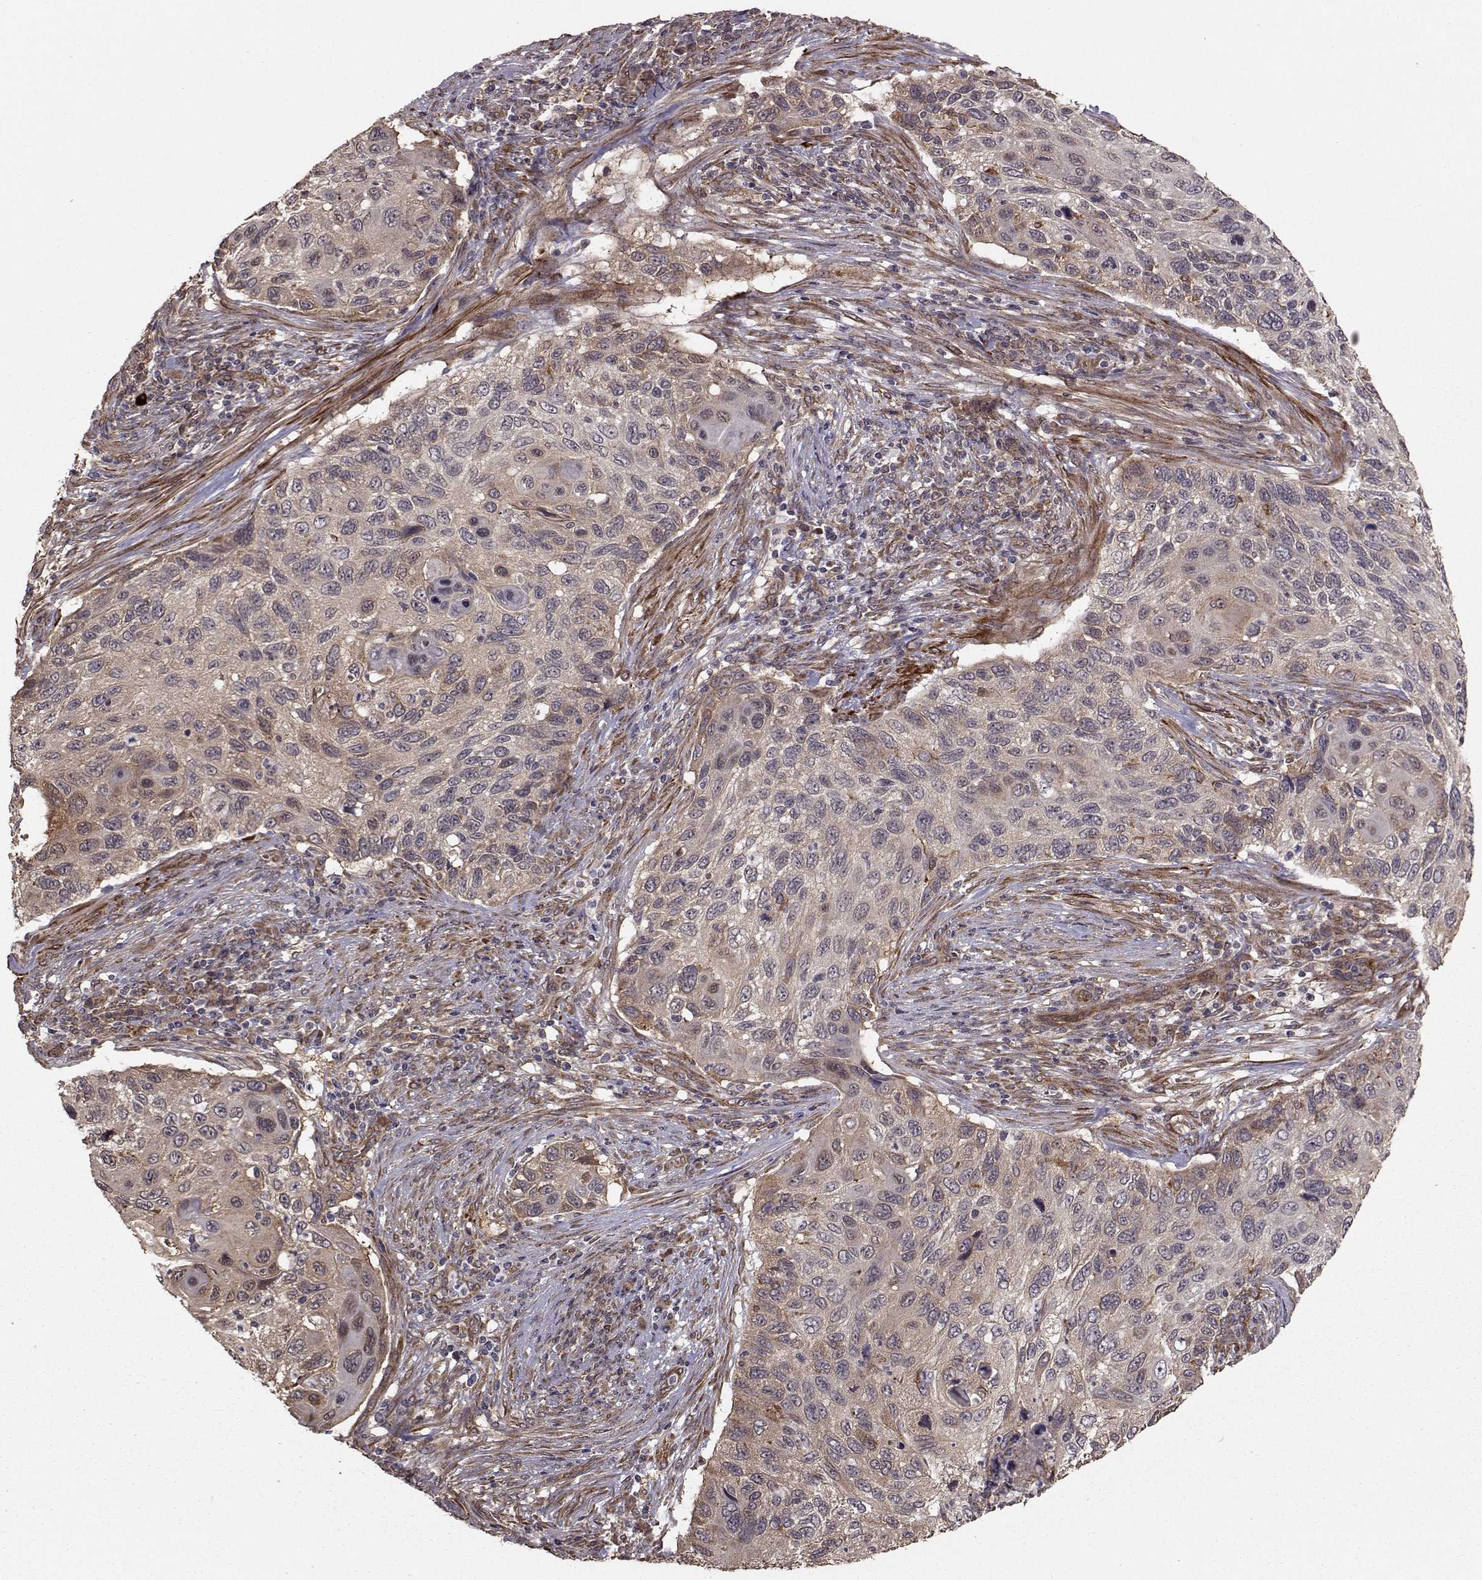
{"staining": {"intensity": "weak", "quantity": ">75%", "location": "cytoplasmic/membranous"}, "tissue": "cervical cancer", "cell_type": "Tumor cells", "image_type": "cancer", "snomed": [{"axis": "morphology", "description": "Squamous cell carcinoma, NOS"}, {"axis": "topography", "description": "Cervix"}], "caption": "Tumor cells demonstrate low levels of weak cytoplasmic/membranous positivity in approximately >75% of cells in human cervical squamous cell carcinoma. (DAB (3,3'-diaminobenzidine) IHC with brightfield microscopy, high magnification).", "gene": "TRIP10", "patient": {"sex": "female", "age": 70}}